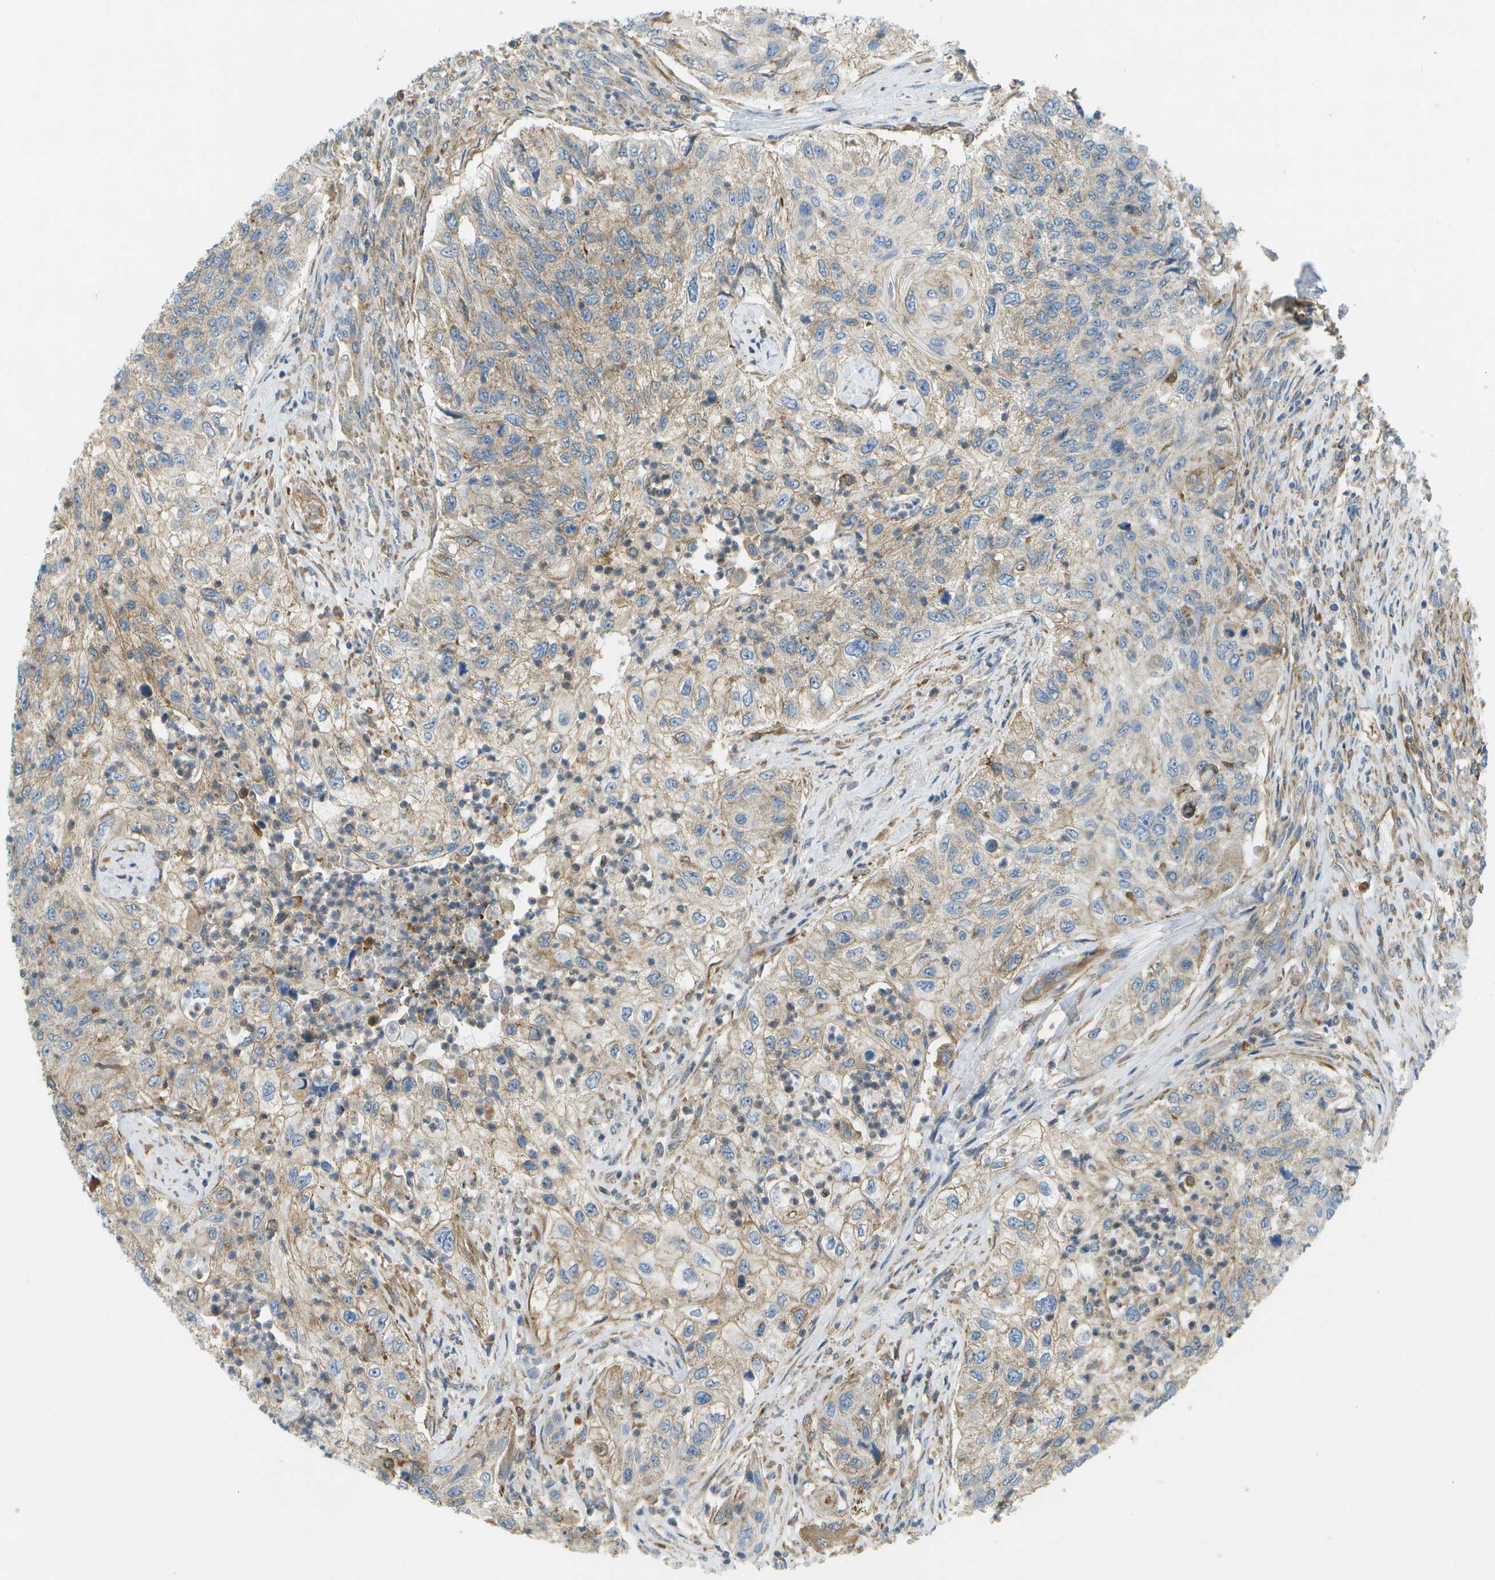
{"staining": {"intensity": "weak", "quantity": "25%-75%", "location": "cytoplasmic/membranous"}, "tissue": "urothelial cancer", "cell_type": "Tumor cells", "image_type": "cancer", "snomed": [{"axis": "morphology", "description": "Urothelial carcinoma, High grade"}, {"axis": "topography", "description": "Urinary bladder"}], "caption": "This image demonstrates immunohistochemistry staining of urothelial cancer, with low weak cytoplasmic/membranous expression in approximately 25%-75% of tumor cells.", "gene": "WNK2", "patient": {"sex": "female", "age": 60}}